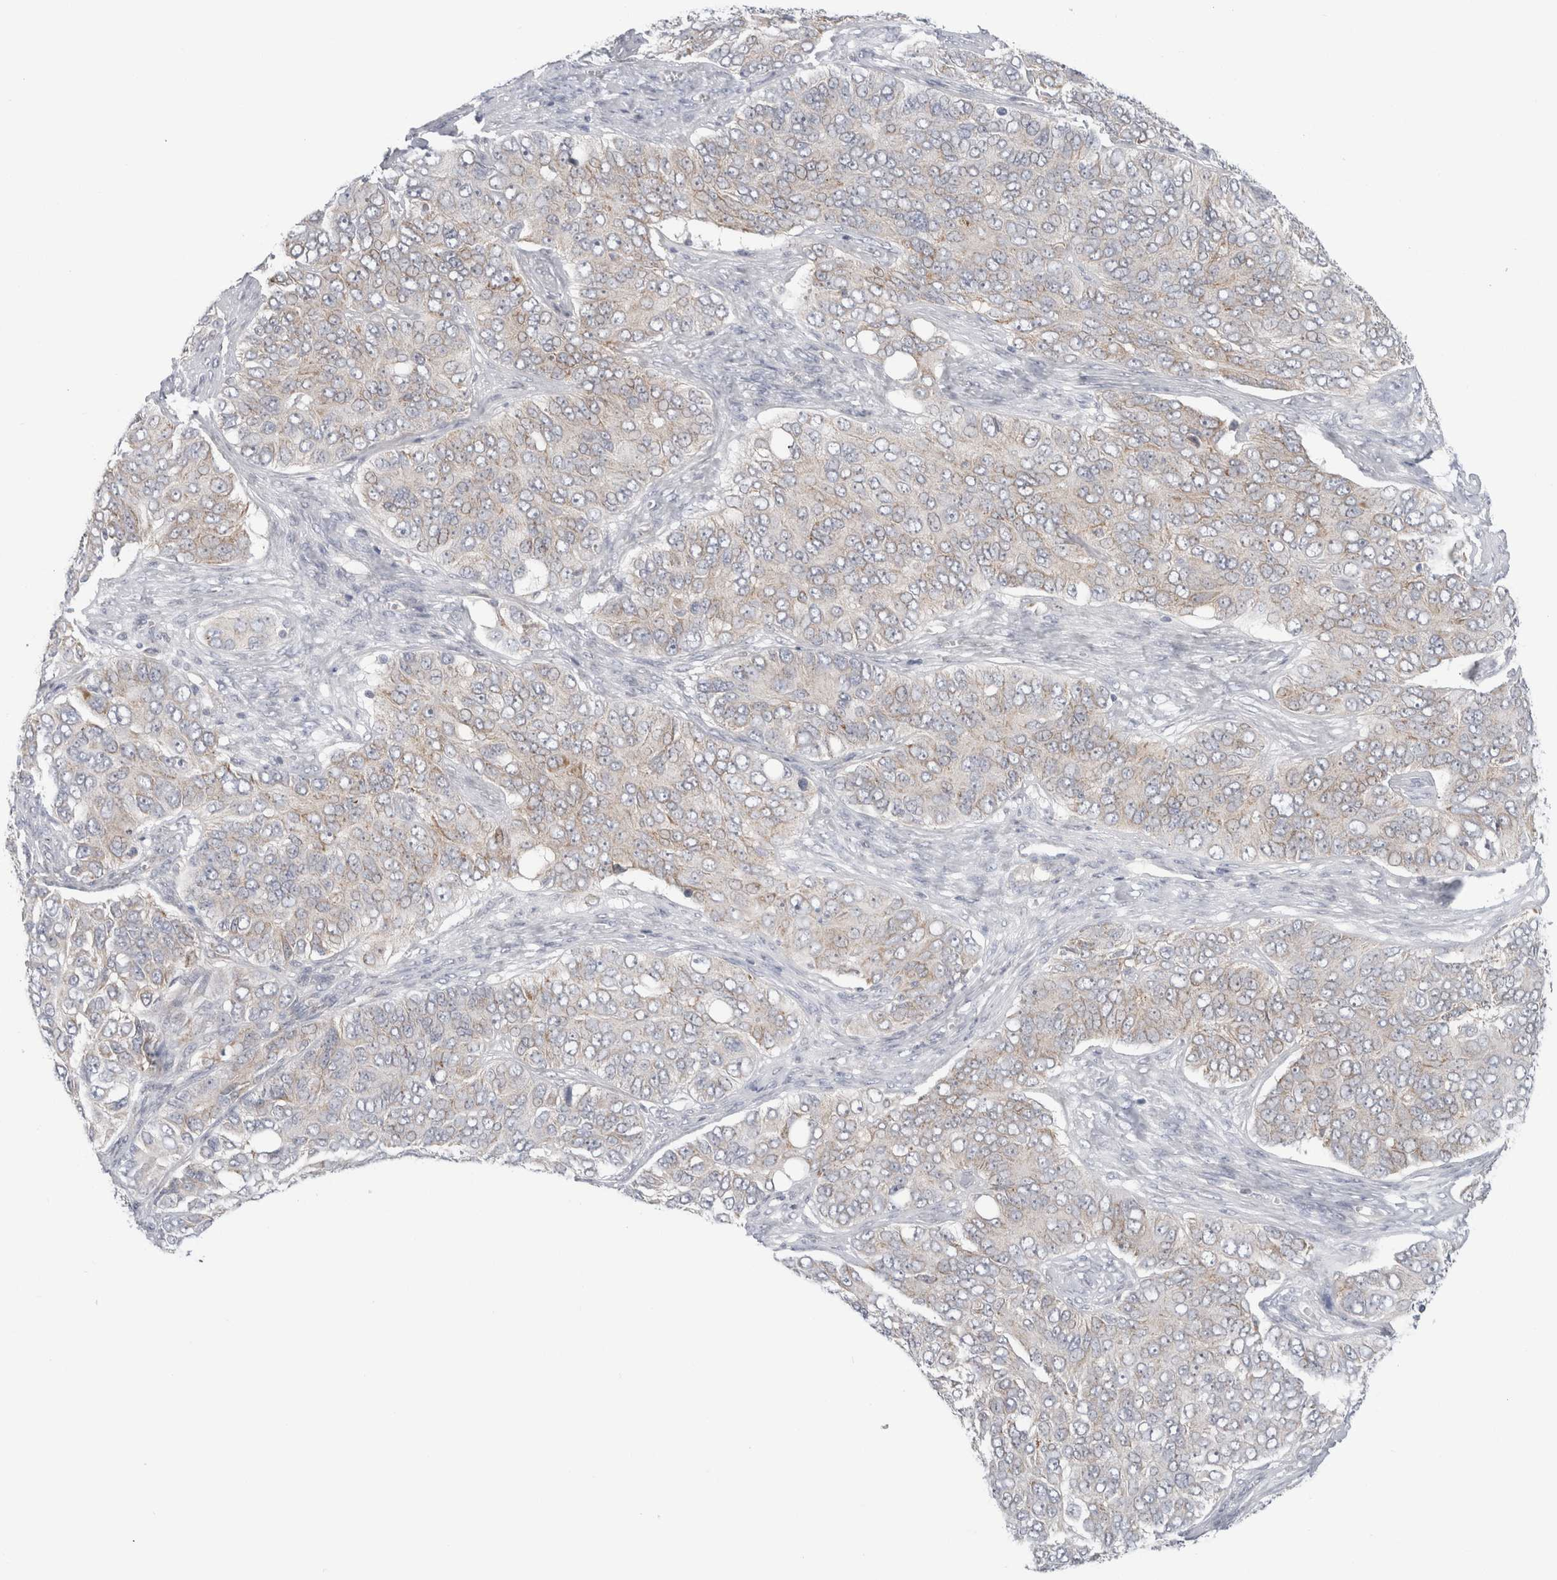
{"staining": {"intensity": "weak", "quantity": "<25%", "location": "cytoplasmic/membranous"}, "tissue": "ovarian cancer", "cell_type": "Tumor cells", "image_type": "cancer", "snomed": [{"axis": "morphology", "description": "Carcinoma, endometroid"}, {"axis": "topography", "description": "Ovary"}], "caption": "The image displays no significant staining in tumor cells of ovarian endometroid carcinoma.", "gene": "FAHD1", "patient": {"sex": "female", "age": 51}}